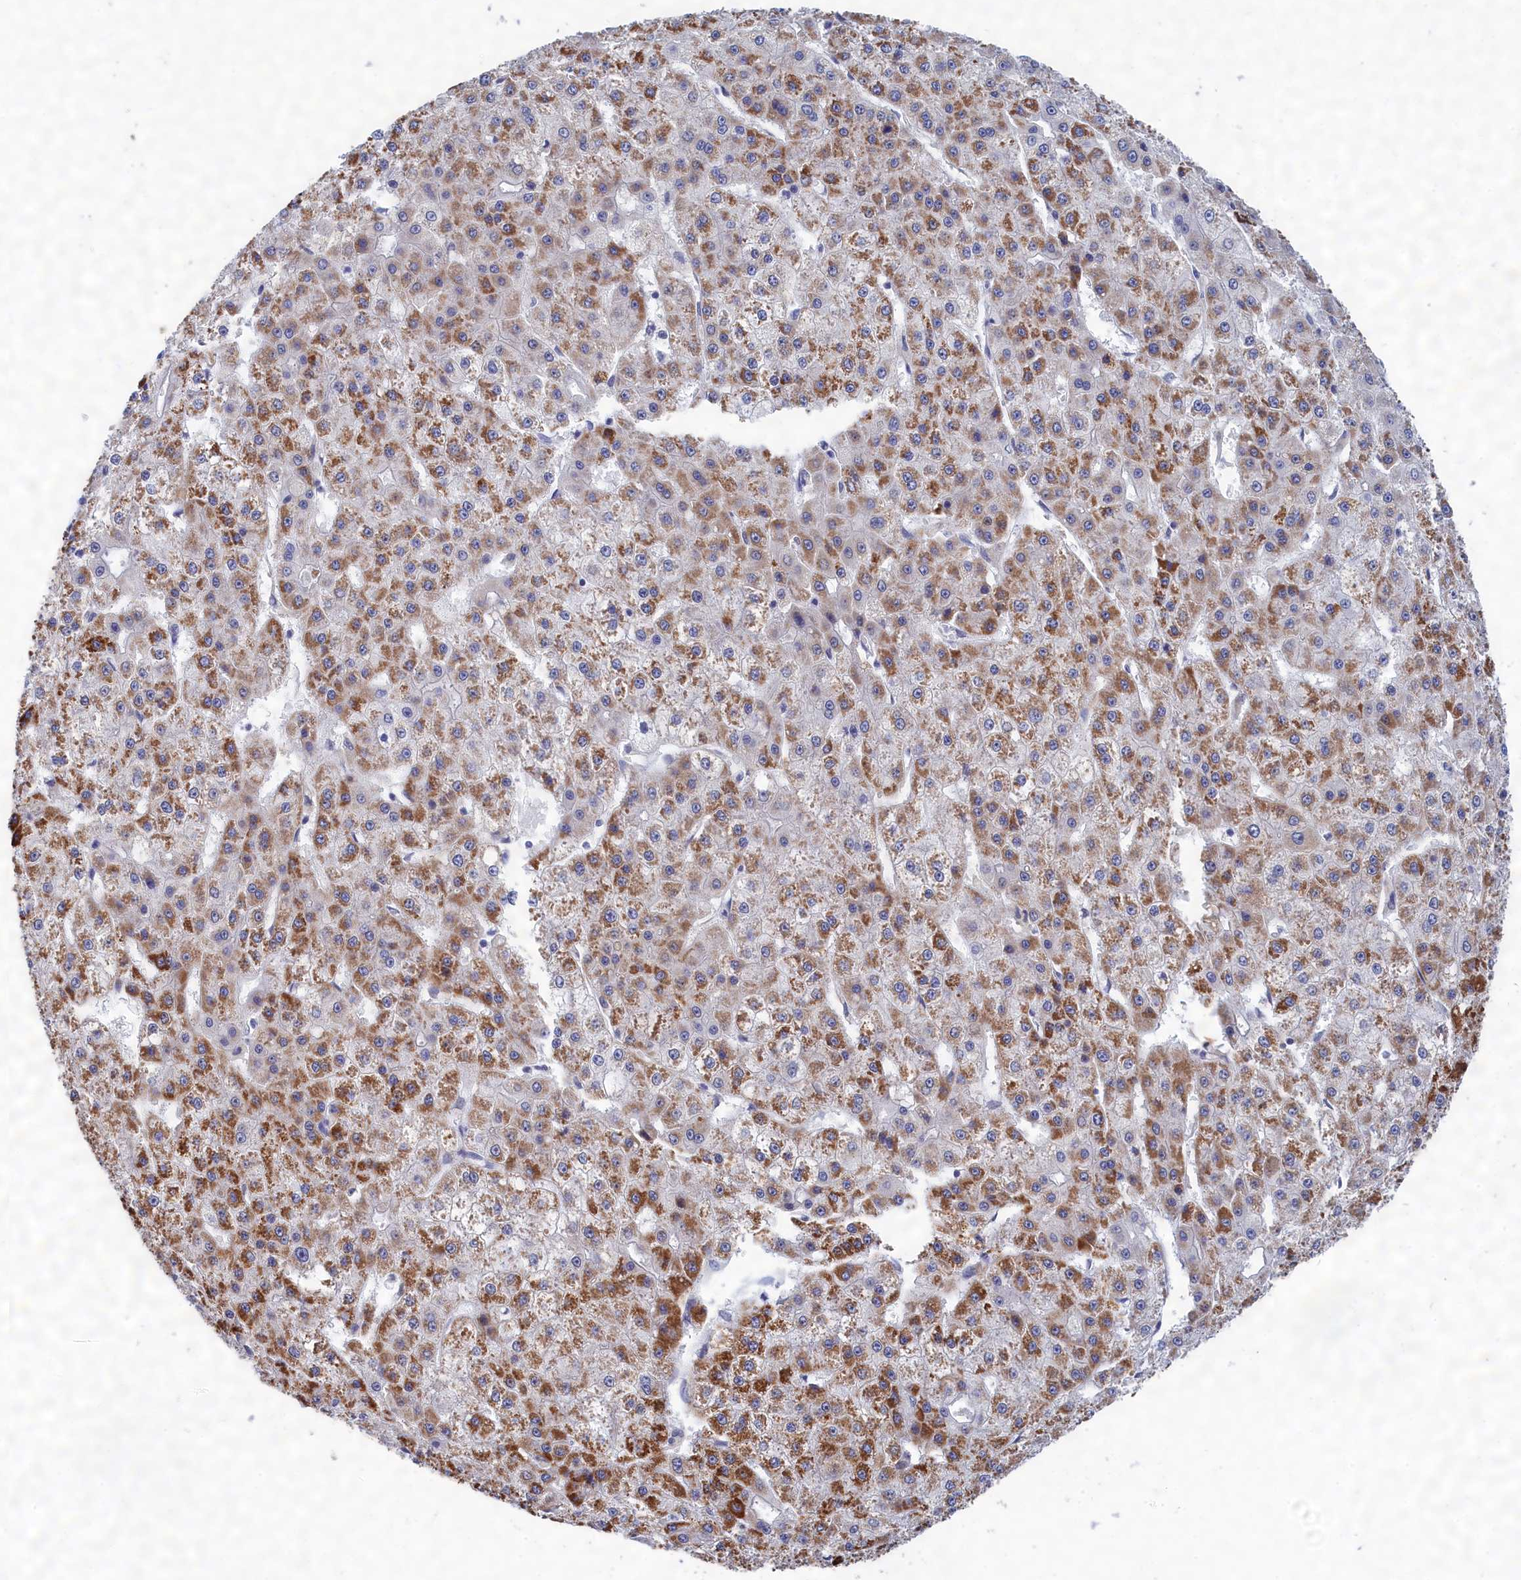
{"staining": {"intensity": "strong", "quantity": "25%-75%", "location": "cytoplasmic/membranous"}, "tissue": "liver cancer", "cell_type": "Tumor cells", "image_type": "cancer", "snomed": [{"axis": "morphology", "description": "Carcinoma, Hepatocellular, NOS"}, {"axis": "topography", "description": "Liver"}], "caption": "DAB (3,3'-diaminobenzidine) immunohistochemical staining of liver cancer demonstrates strong cytoplasmic/membranous protein expression in about 25%-75% of tumor cells.", "gene": "PGP", "patient": {"sex": "male", "age": 47}}